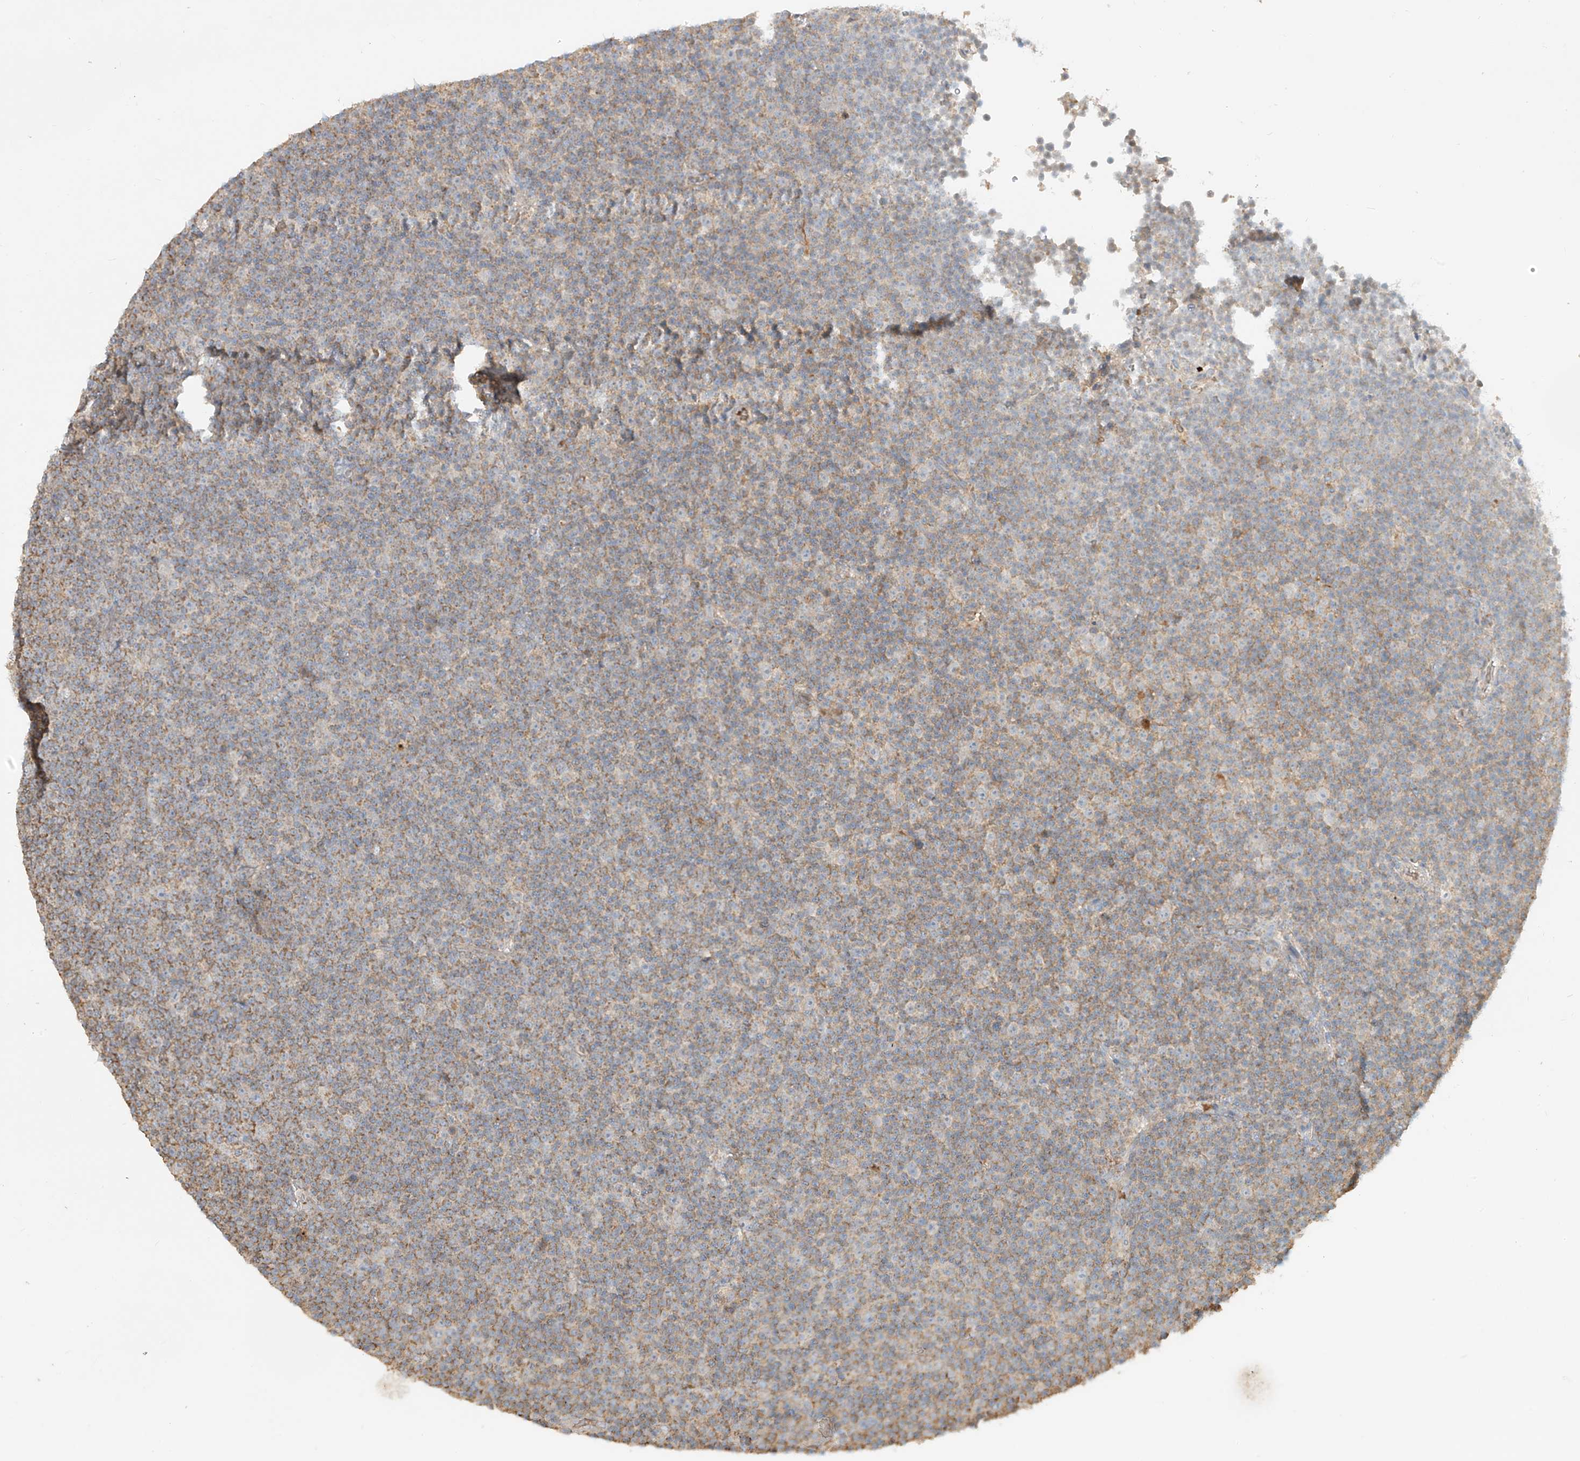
{"staining": {"intensity": "negative", "quantity": "none", "location": "none"}, "tissue": "lymphoma", "cell_type": "Tumor cells", "image_type": "cancer", "snomed": [{"axis": "morphology", "description": "Malignant lymphoma, non-Hodgkin's type, Low grade"}, {"axis": "topography", "description": "Lymph node"}], "caption": "Immunohistochemical staining of human low-grade malignant lymphoma, non-Hodgkin's type displays no significant expression in tumor cells.", "gene": "KPNA7", "patient": {"sex": "female", "age": 67}}